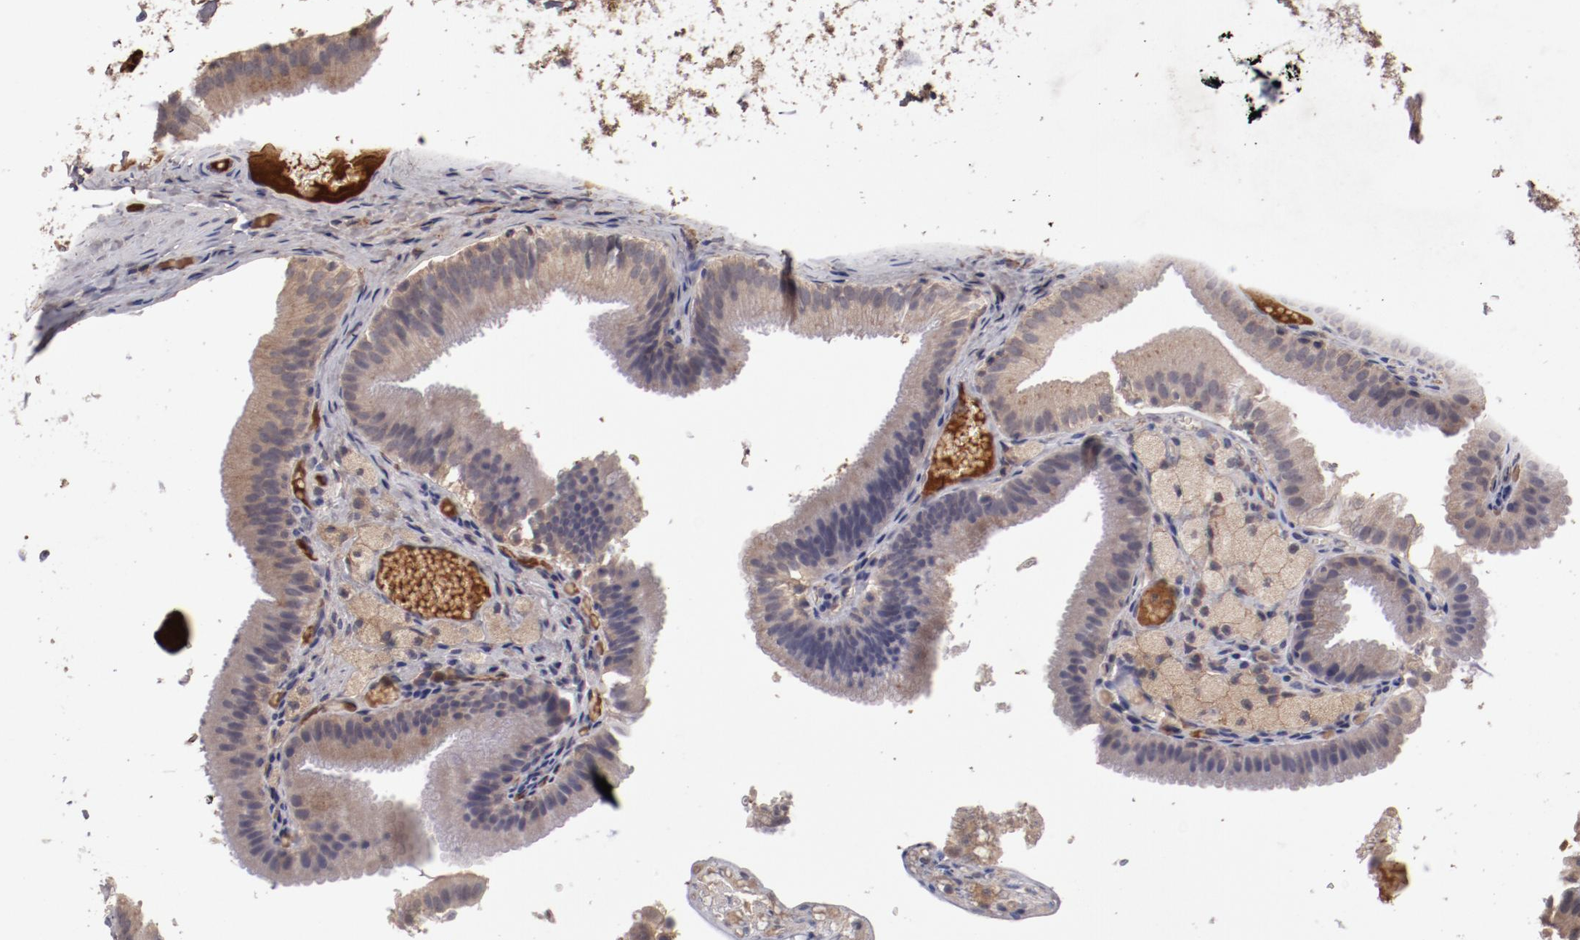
{"staining": {"intensity": "weak", "quantity": "25%-75%", "location": "cytoplasmic/membranous"}, "tissue": "gallbladder", "cell_type": "Glandular cells", "image_type": "normal", "snomed": [{"axis": "morphology", "description": "Normal tissue, NOS"}, {"axis": "topography", "description": "Gallbladder"}], "caption": "Benign gallbladder reveals weak cytoplasmic/membranous positivity in approximately 25%-75% of glandular cells, visualized by immunohistochemistry. (DAB IHC, brown staining for protein, blue staining for nuclei).", "gene": "CP", "patient": {"sex": "female", "age": 24}}